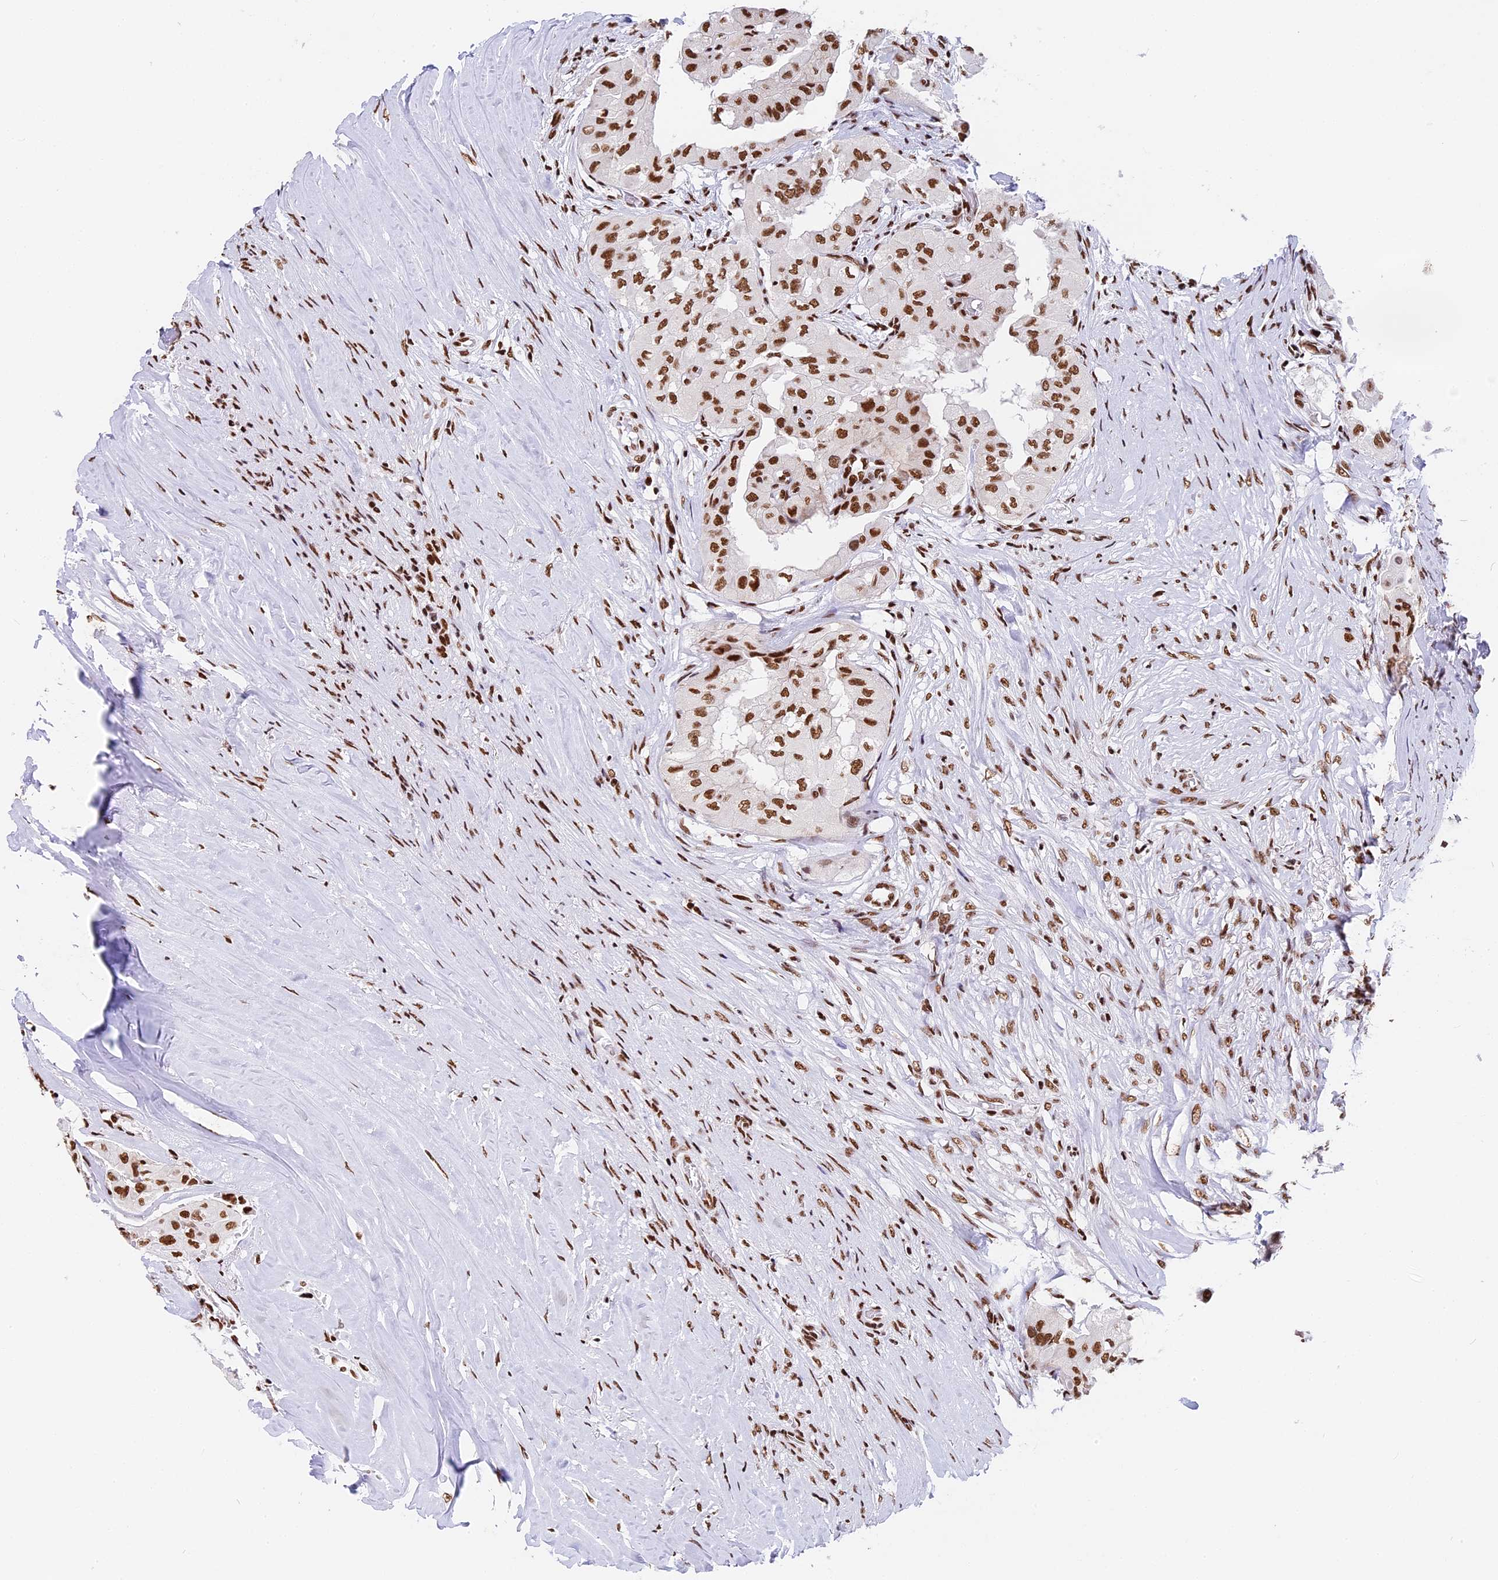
{"staining": {"intensity": "strong", "quantity": ">75%", "location": "nuclear"}, "tissue": "thyroid cancer", "cell_type": "Tumor cells", "image_type": "cancer", "snomed": [{"axis": "morphology", "description": "Papillary adenocarcinoma, NOS"}, {"axis": "topography", "description": "Thyroid gland"}], "caption": "Immunohistochemical staining of thyroid papillary adenocarcinoma exhibits strong nuclear protein positivity in approximately >75% of tumor cells.", "gene": "SBNO1", "patient": {"sex": "female", "age": 59}}